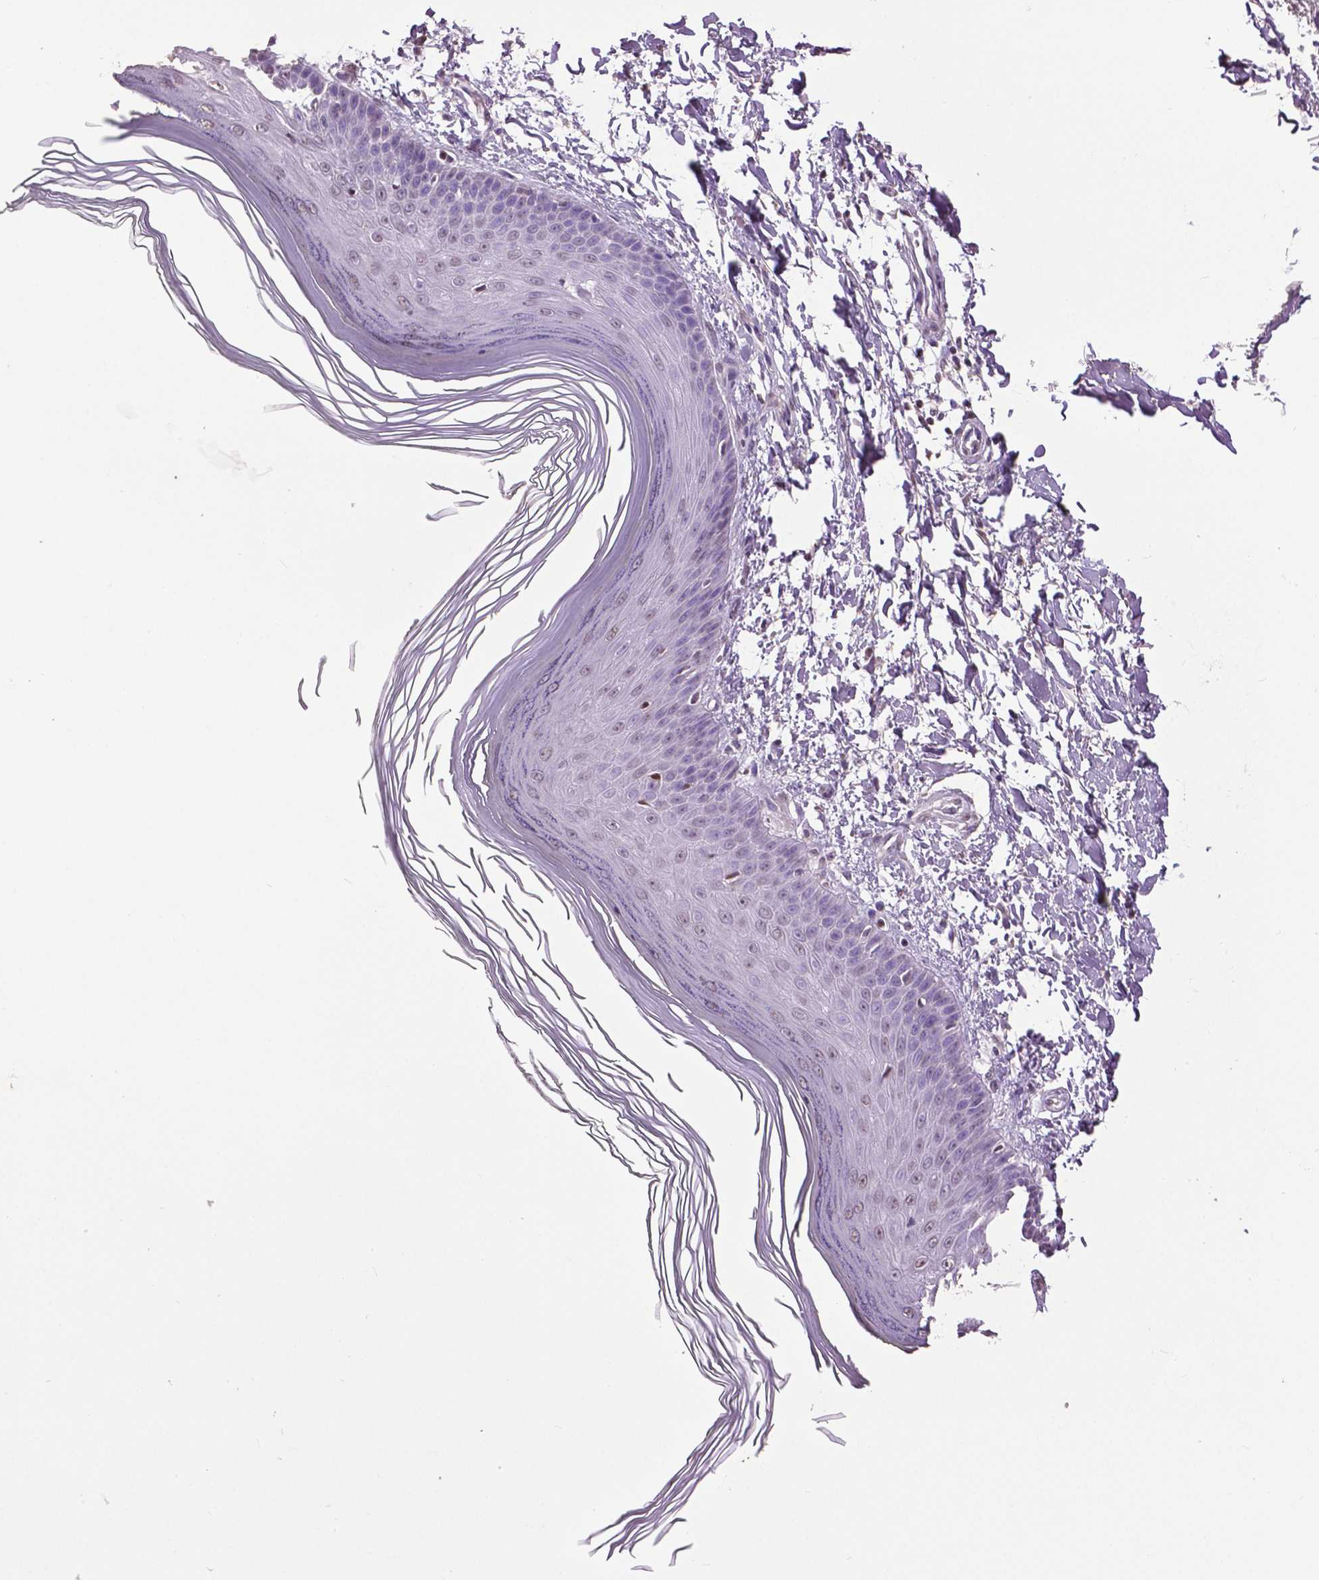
{"staining": {"intensity": "negative", "quantity": "none", "location": "none"}, "tissue": "skin", "cell_type": "Fibroblasts", "image_type": "normal", "snomed": [{"axis": "morphology", "description": "Normal tissue, NOS"}, {"axis": "topography", "description": "Skin"}], "caption": "Immunohistochemistry (IHC) of benign skin shows no expression in fibroblasts. Nuclei are stained in blue.", "gene": "RUNX3", "patient": {"sex": "female", "age": 62}}